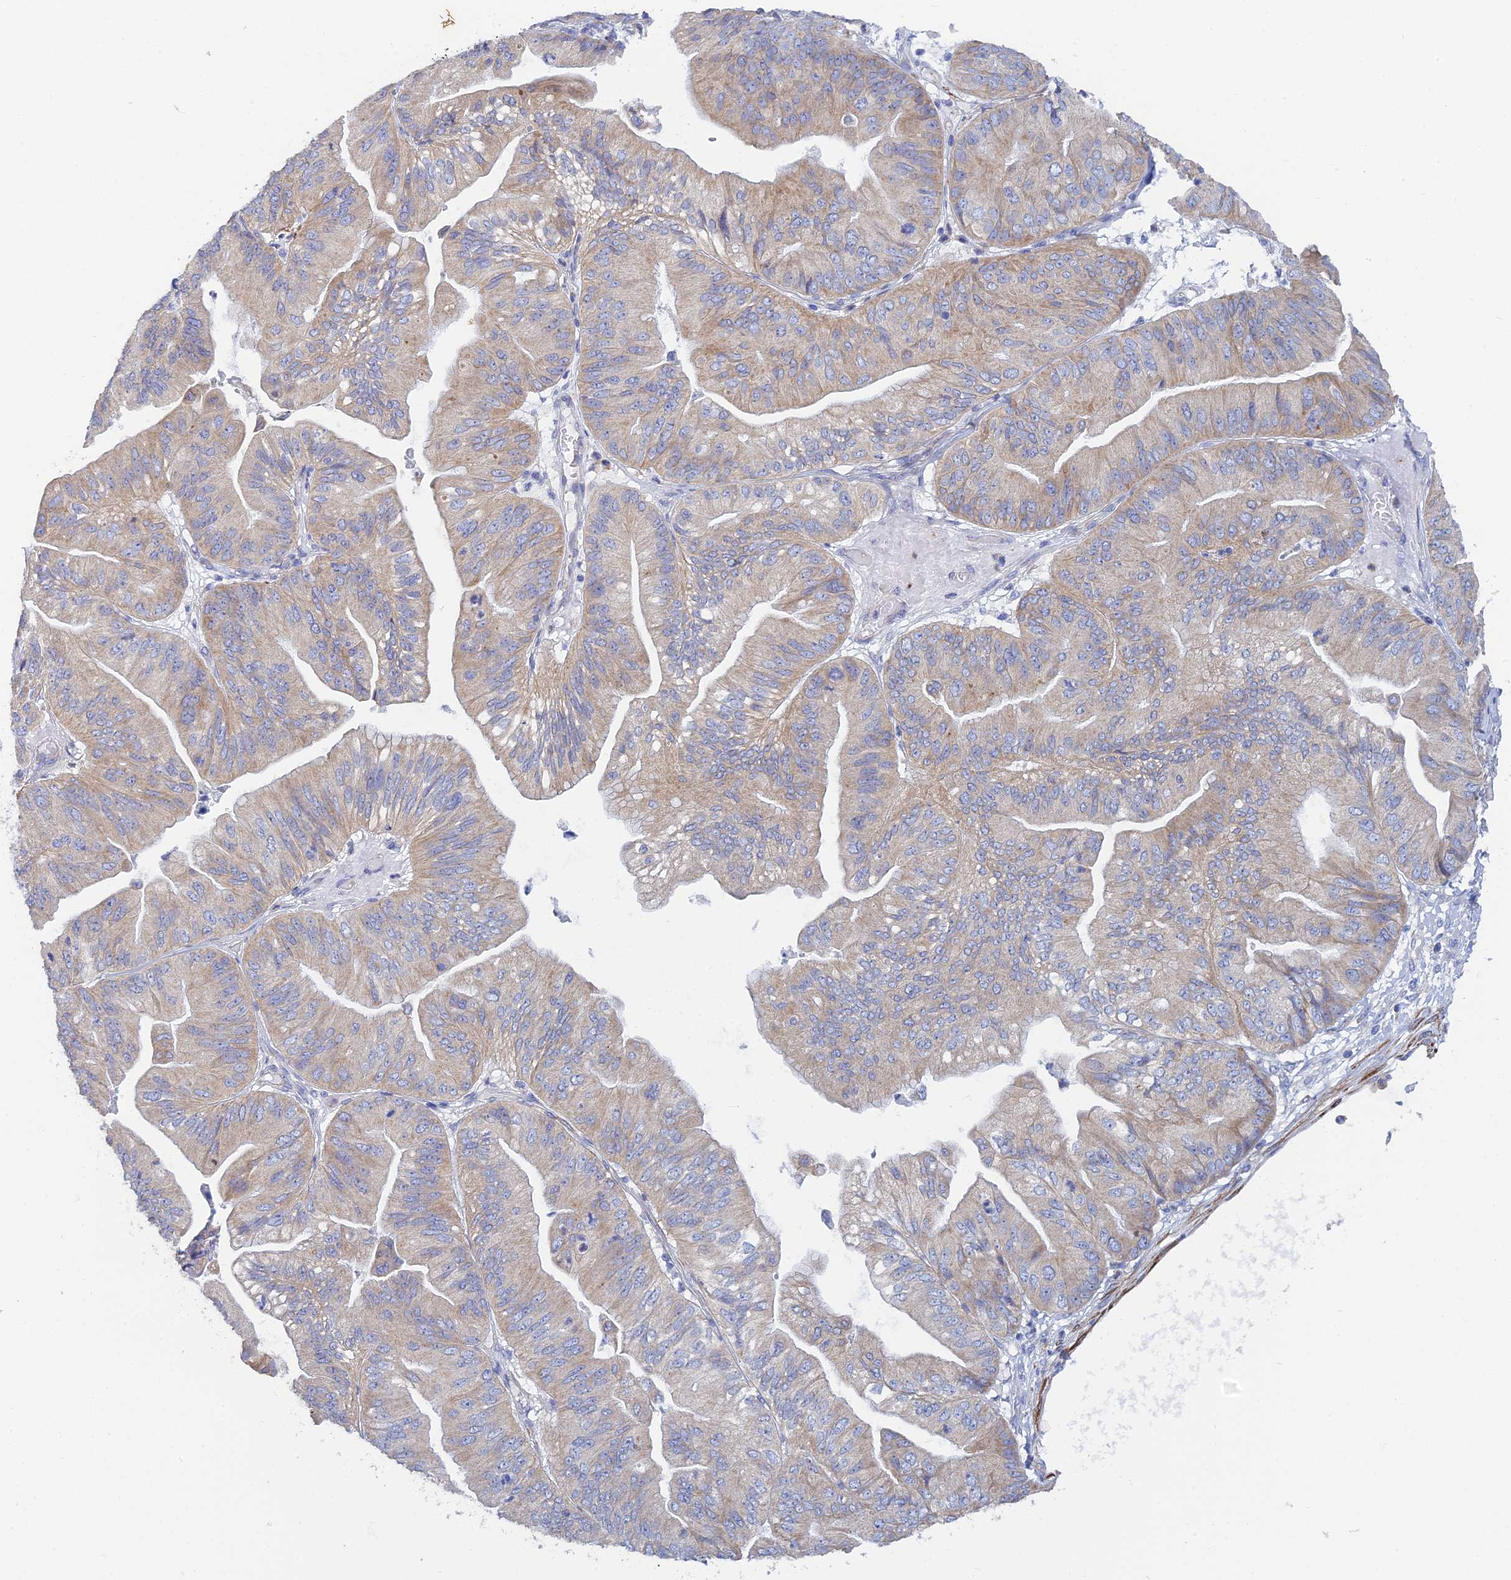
{"staining": {"intensity": "weak", "quantity": ">75%", "location": "cytoplasmic/membranous"}, "tissue": "ovarian cancer", "cell_type": "Tumor cells", "image_type": "cancer", "snomed": [{"axis": "morphology", "description": "Cystadenocarcinoma, mucinous, NOS"}, {"axis": "topography", "description": "Ovary"}], "caption": "Immunohistochemistry (IHC) (DAB) staining of human ovarian cancer exhibits weak cytoplasmic/membranous protein positivity in about >75% of tumor cells.", "gene": "PCDHA8", "patient": {"sex": "female", "age": 61}}